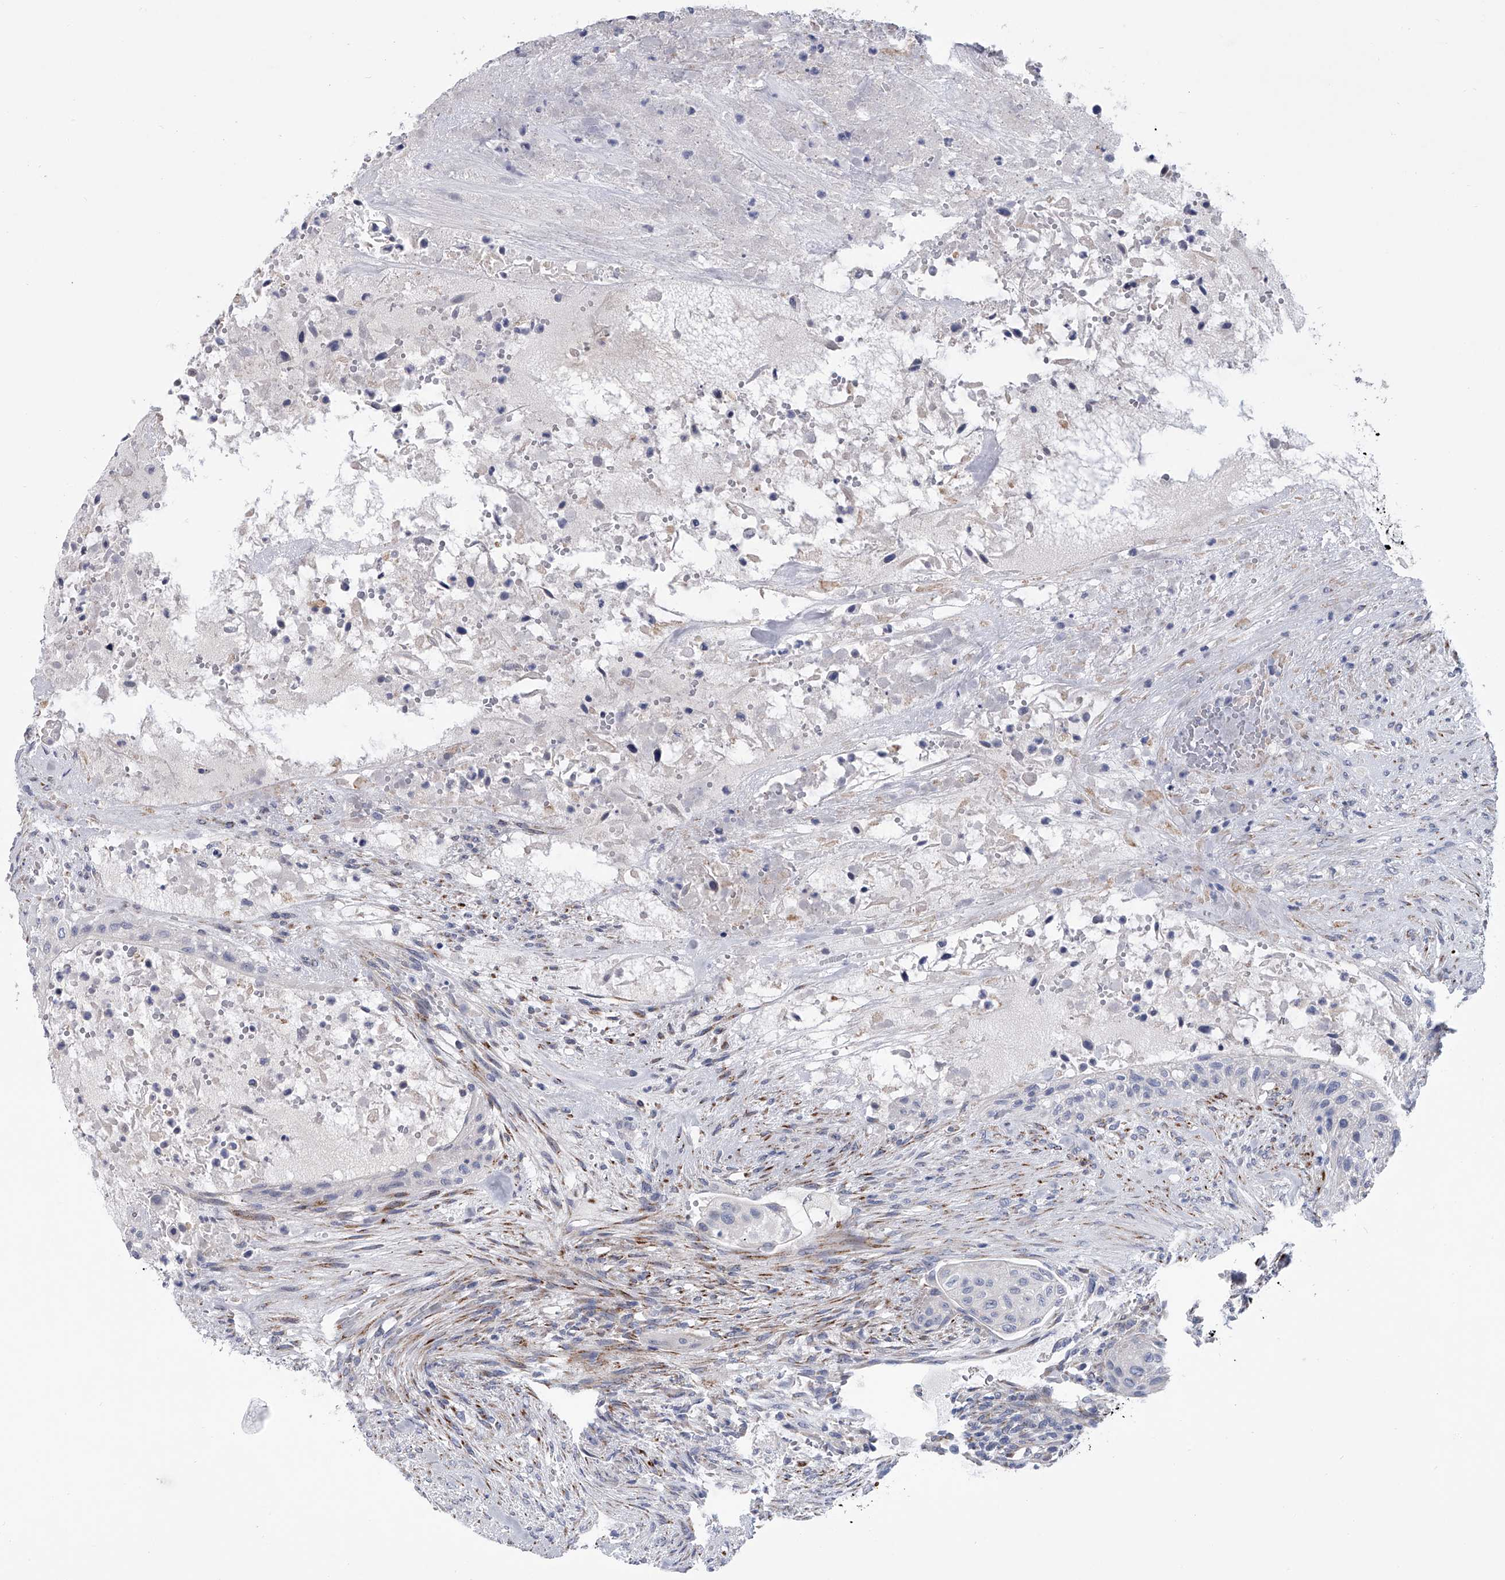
{"staining": {"intensity": "negative", "quantity": "none", "location": "none"}, "tissue": "urothelial cancer", "cell_type": "Tumor cells", "image_type": "cancer", "snomed": [{"axis": "morphology", "description": "Urothelial carcinoma, High grade"}, {"axis": "topography", "description": "Urinary bladder"}], "caption": "The photomicrograph demonstrates no staining of tumor cells in urothelial cancer.", "gene": "ALG14", "patient": {"sex": "male", "age": 35}}